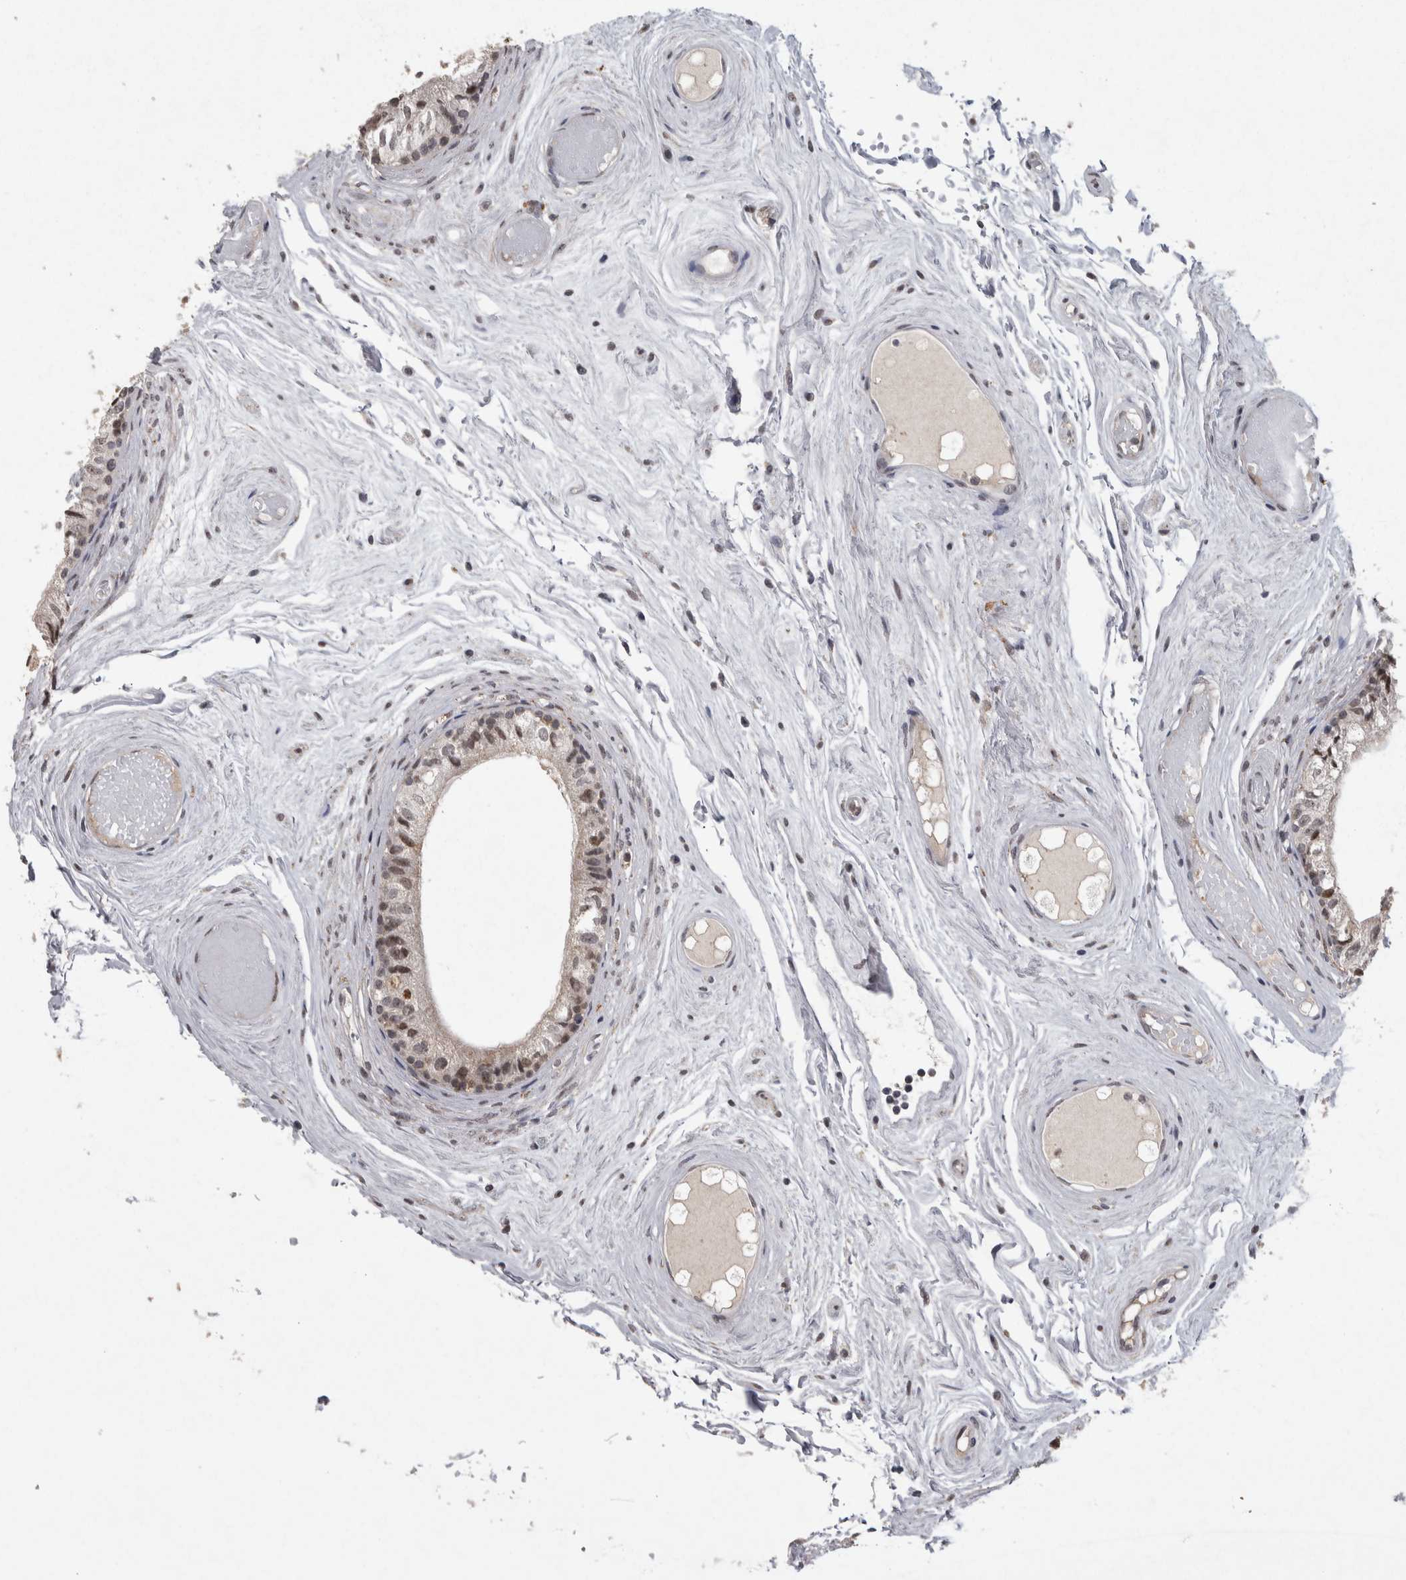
{"staining": {"intensity": "moderate", "quantity": "<25%", "location": "nuclear"}, "tissue": "epididymis", "cell_type": "Glandular cells", "image_type": "normal", "snomed": [{"axis": "morphology", "description": "Normal tissue, NOS"}, {"axis": "topography", "description": "Epididymis"}], "caption": "A micrograph of epididymis stained for a protein exhibits moderate nuclear brown staining in glandular cells.", "gene": "MEP1A", "patient": {"sex": "male", "age": 79}}